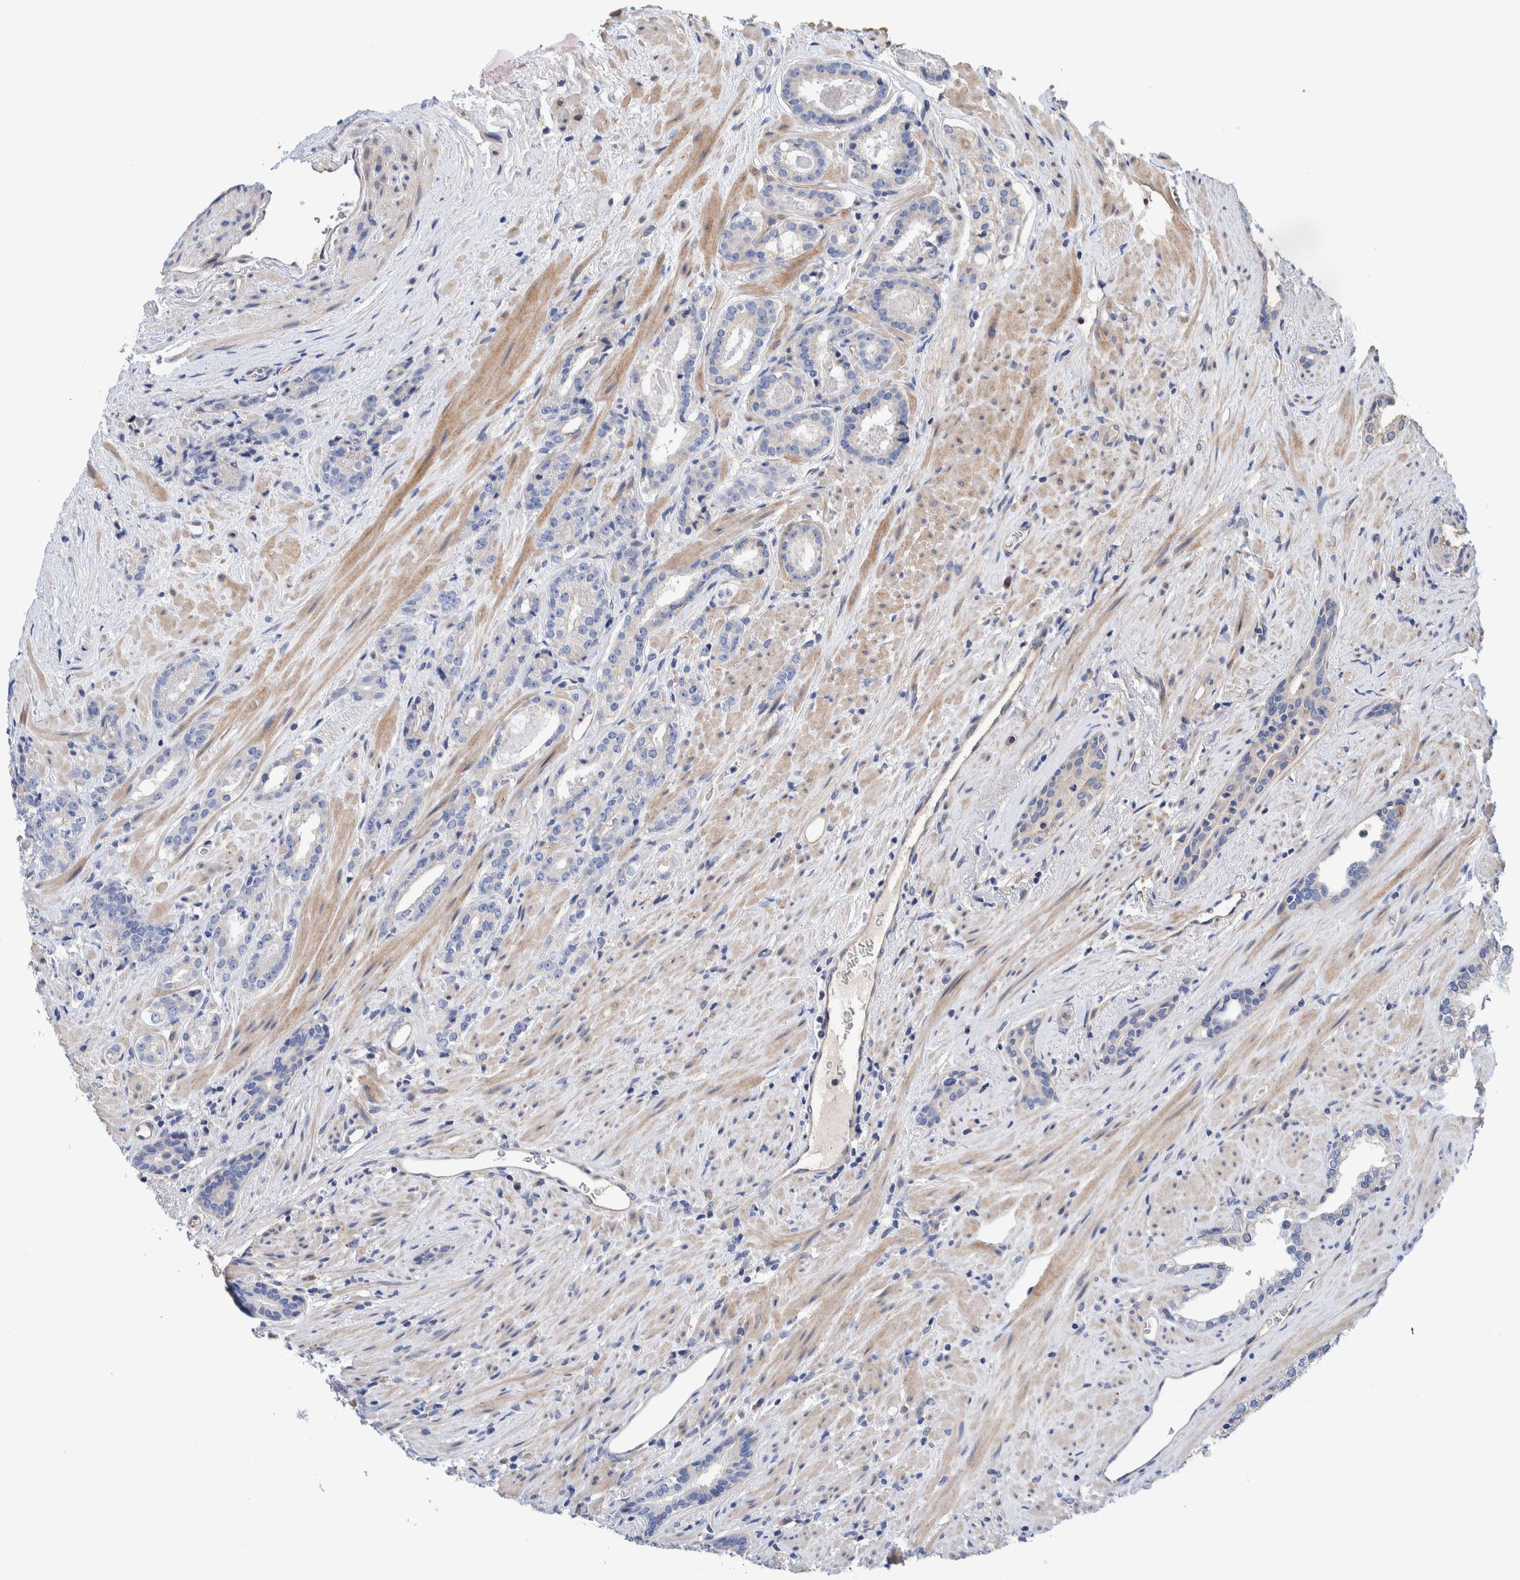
{"staining": {"intensity": "negative", "quantity": "none", "location": "none"}, "tissue": "prostate cancer", "cell_type": "Tumor cells", "image_type": "cancer", "snomed": [{"axis": "morphology", "description": "Adenocarcinoma, High grade"}, {"axis": "topography", "description": "Prostate"}], "caption": "Micrograph shows no protein staining in tumor cells of prostate cancer tissue.", "gene": "SLC45A4", "patient": {"sex": "male", "age": 71}}